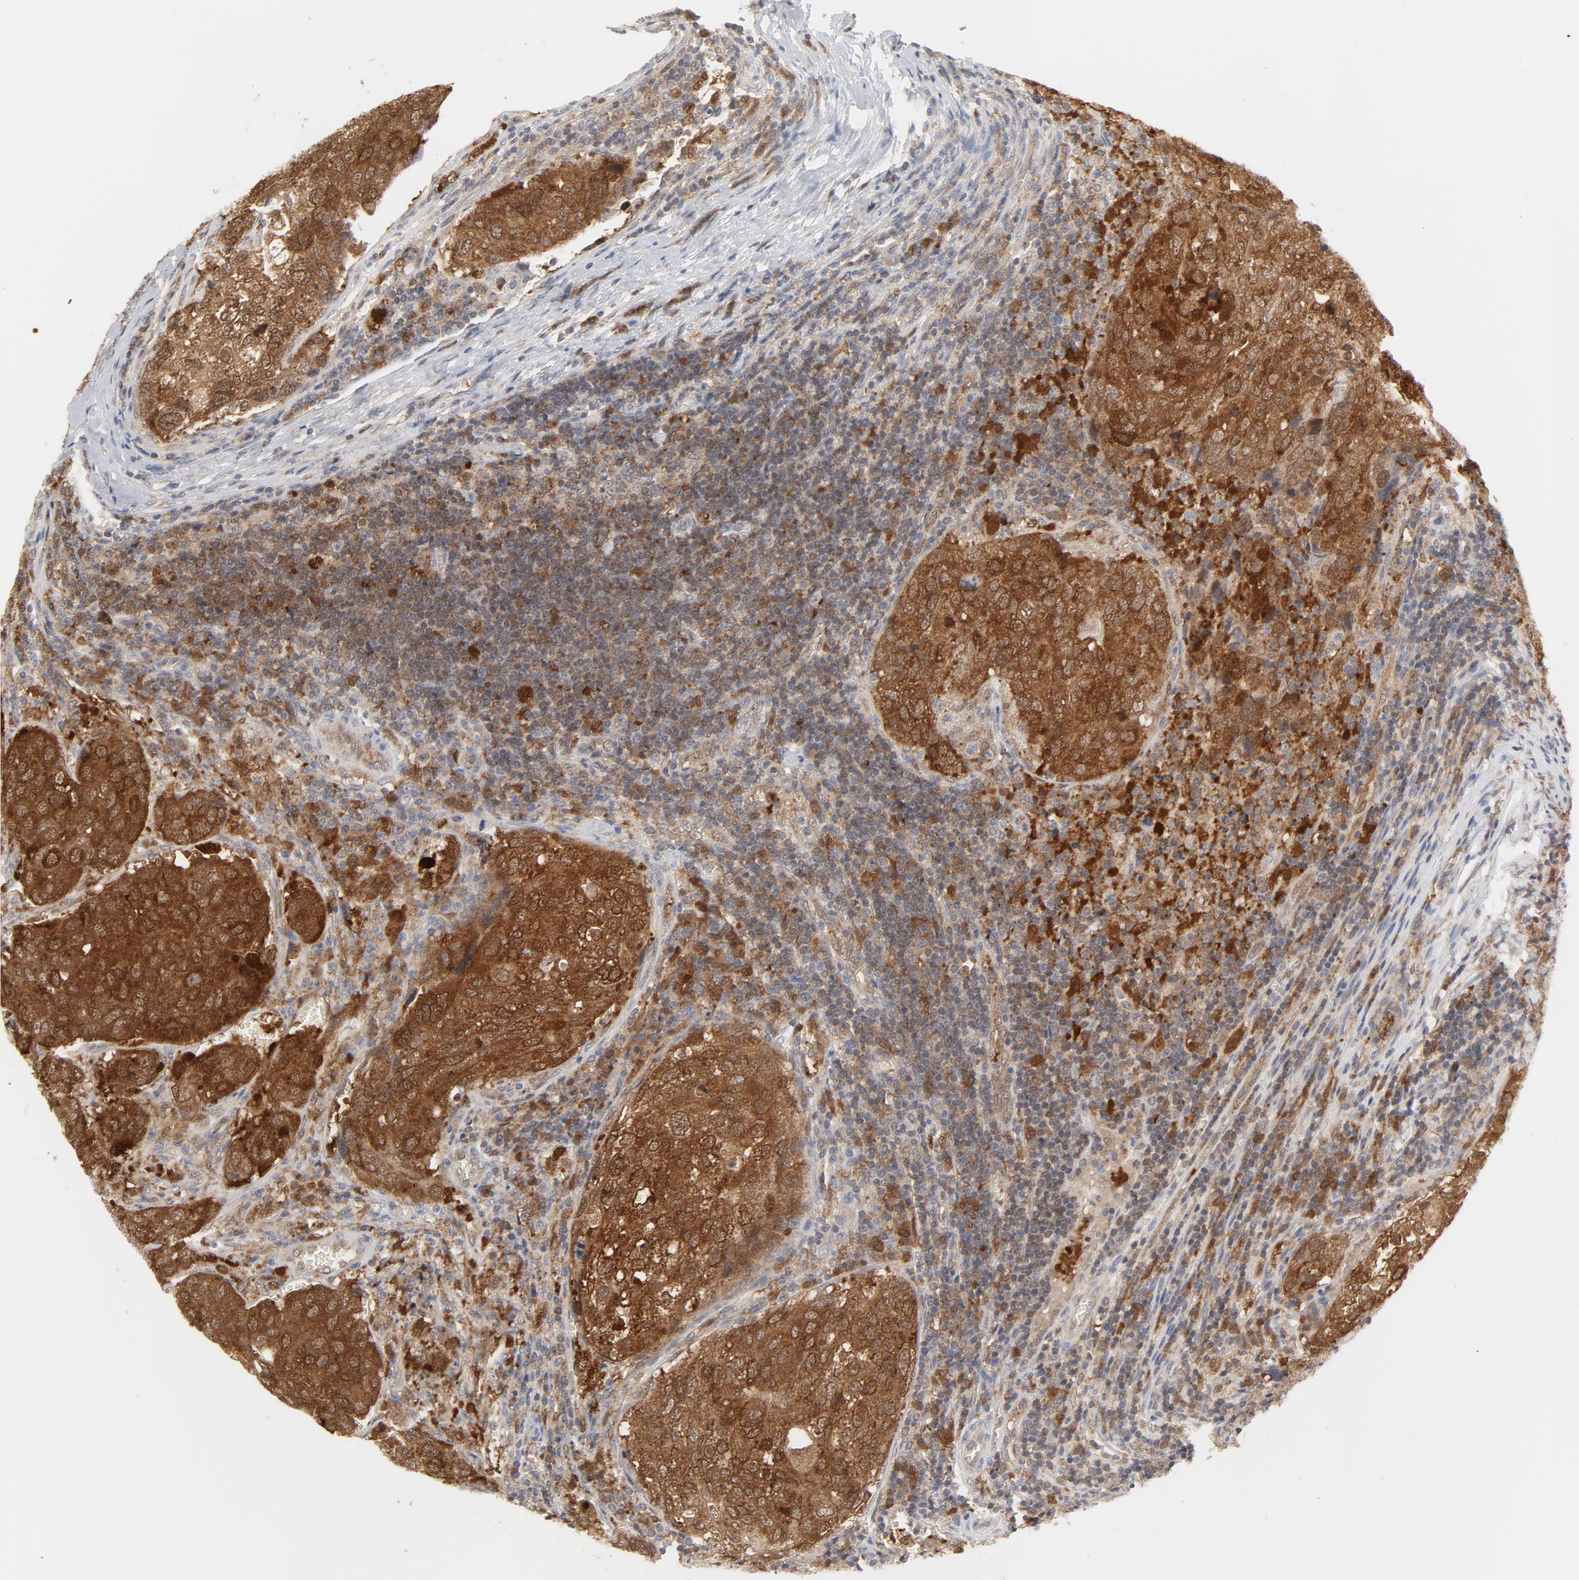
{"staining": {"intensity": "strong", "quantity": ">75%", "location": "cytoplasmic/membranous"}, "tissue": "urothelial cancer", "cell_type": "Tumor cells", "image_type": "cancer", "snomed": [{"axis": "morphology", "description": "Urothelial carcinoma, High grade"}, {"axis": "topography", "description": "Lymph node"}, {"axis": "topography", "description": "Urinary bladder"}], "caption": "This image displays immunohistochemistry (IHC) staining of human urothelial carcinoma (high-grade), with high strong cytoplasmic/membranous expression in about >75% of tumor cells.", "gene": "PRDX1", "patient": {"sex": "male", "age": 51}}